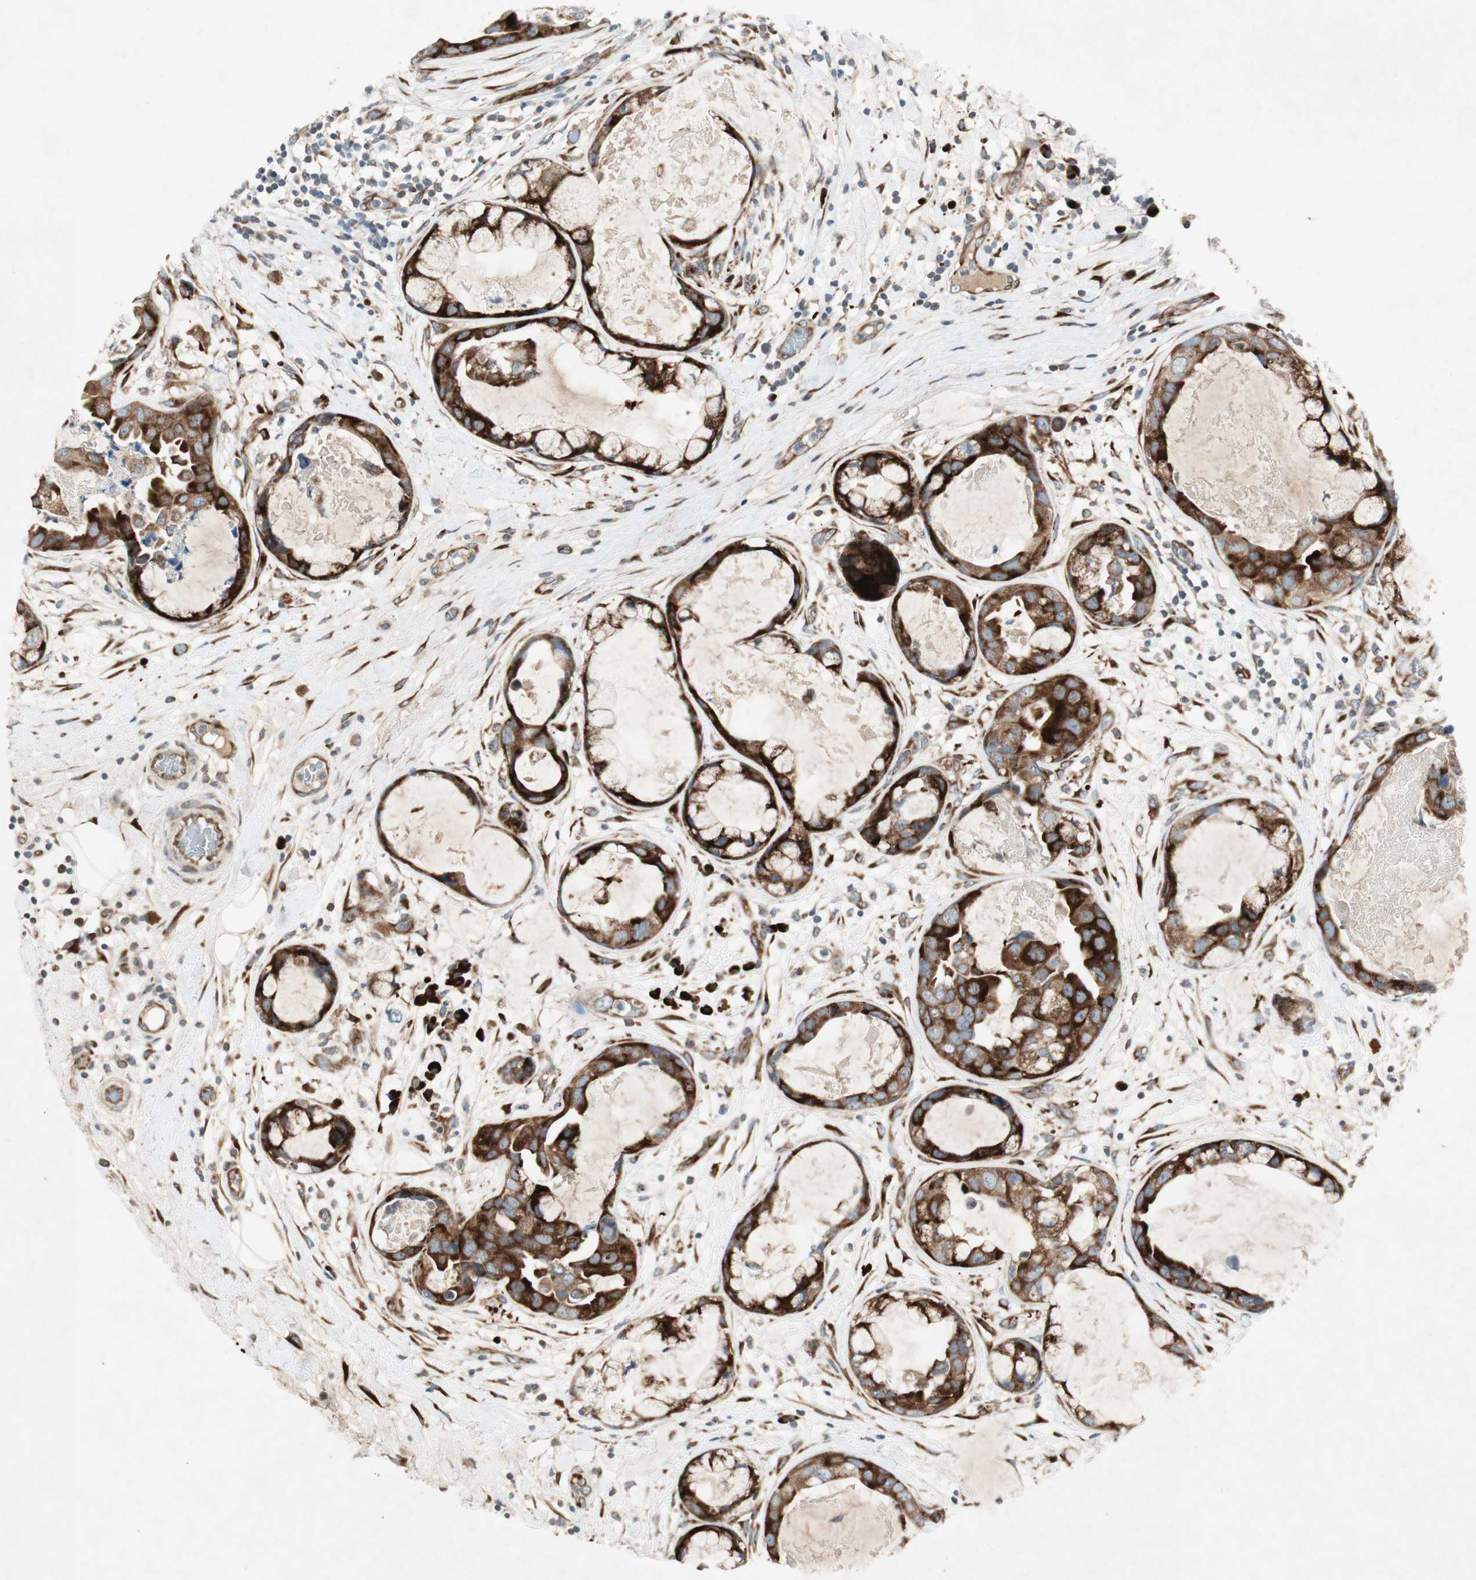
{"staining": {"intensity": "strong", "quantity": ">75%", "location": "cytoplasmic/membranous"}, "tissue": "breast cancer", "cell_type": "Tumor cells", "image_type": "cancer", "snomed": [{"axis": "morphology", "description": "Duct carcinoma"}, {"axis": "topography", "description": "Breast"}], "caption": "IHC staining of breast invasive ductal carcinoma, which displays high levels of strong cytoplasmic/membranous expression in approximately >75% of tumor cells indicating strong cytoplasmic/membranous protein staining. The staining was performed using DAB (3,3'-diaminobenzidine) (brown) for protein detection and nuclei were counterstained in hematoxylin (blue).", "gene": "APOO", "patient": {"sex": "female", "age": 40}}